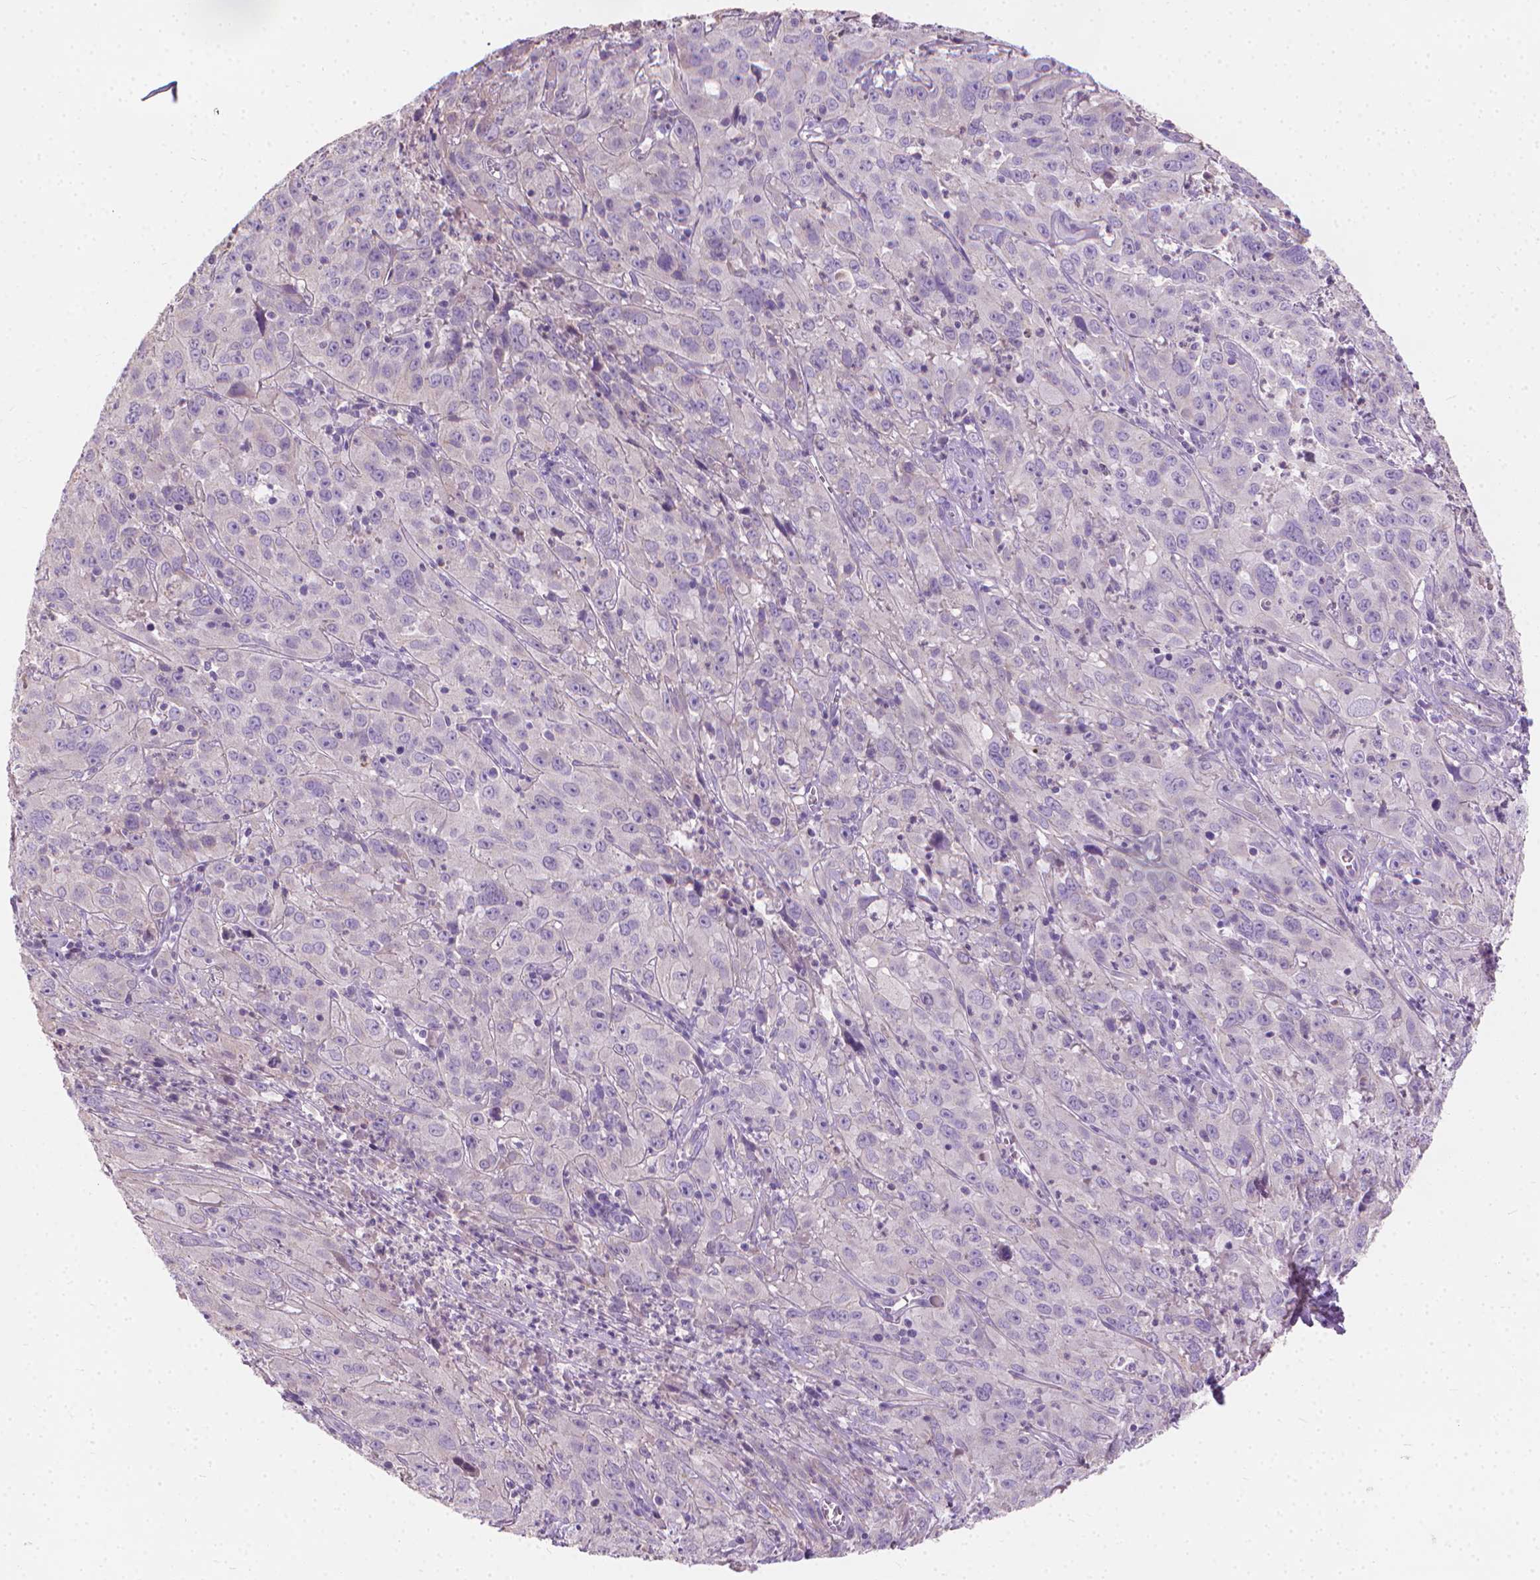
{"staining": {"intensity": "negative", "quantity": "none", "location": "none"}, "tissue": "cervical cancer", "cell_type": "Tumor cells", "image_type": "cancer", "snomed": [{"axis": "morphology", "description": "Squamous cell carcinoma, NOS"}, {"axis": "topography", "description": "Cervix"}], "caption": "This image is of cervical squamous cell carcinoma stained with IHC to label a protein in brown with the nuclei are counter-stained blue. There is no staining in tumor cells. (DAB (3,3'-diaminobenzidine) IHC with hematoxylin counter stain).", "gene": "CABCOCO1", "patient": {"sex": "female", "age": 32}}